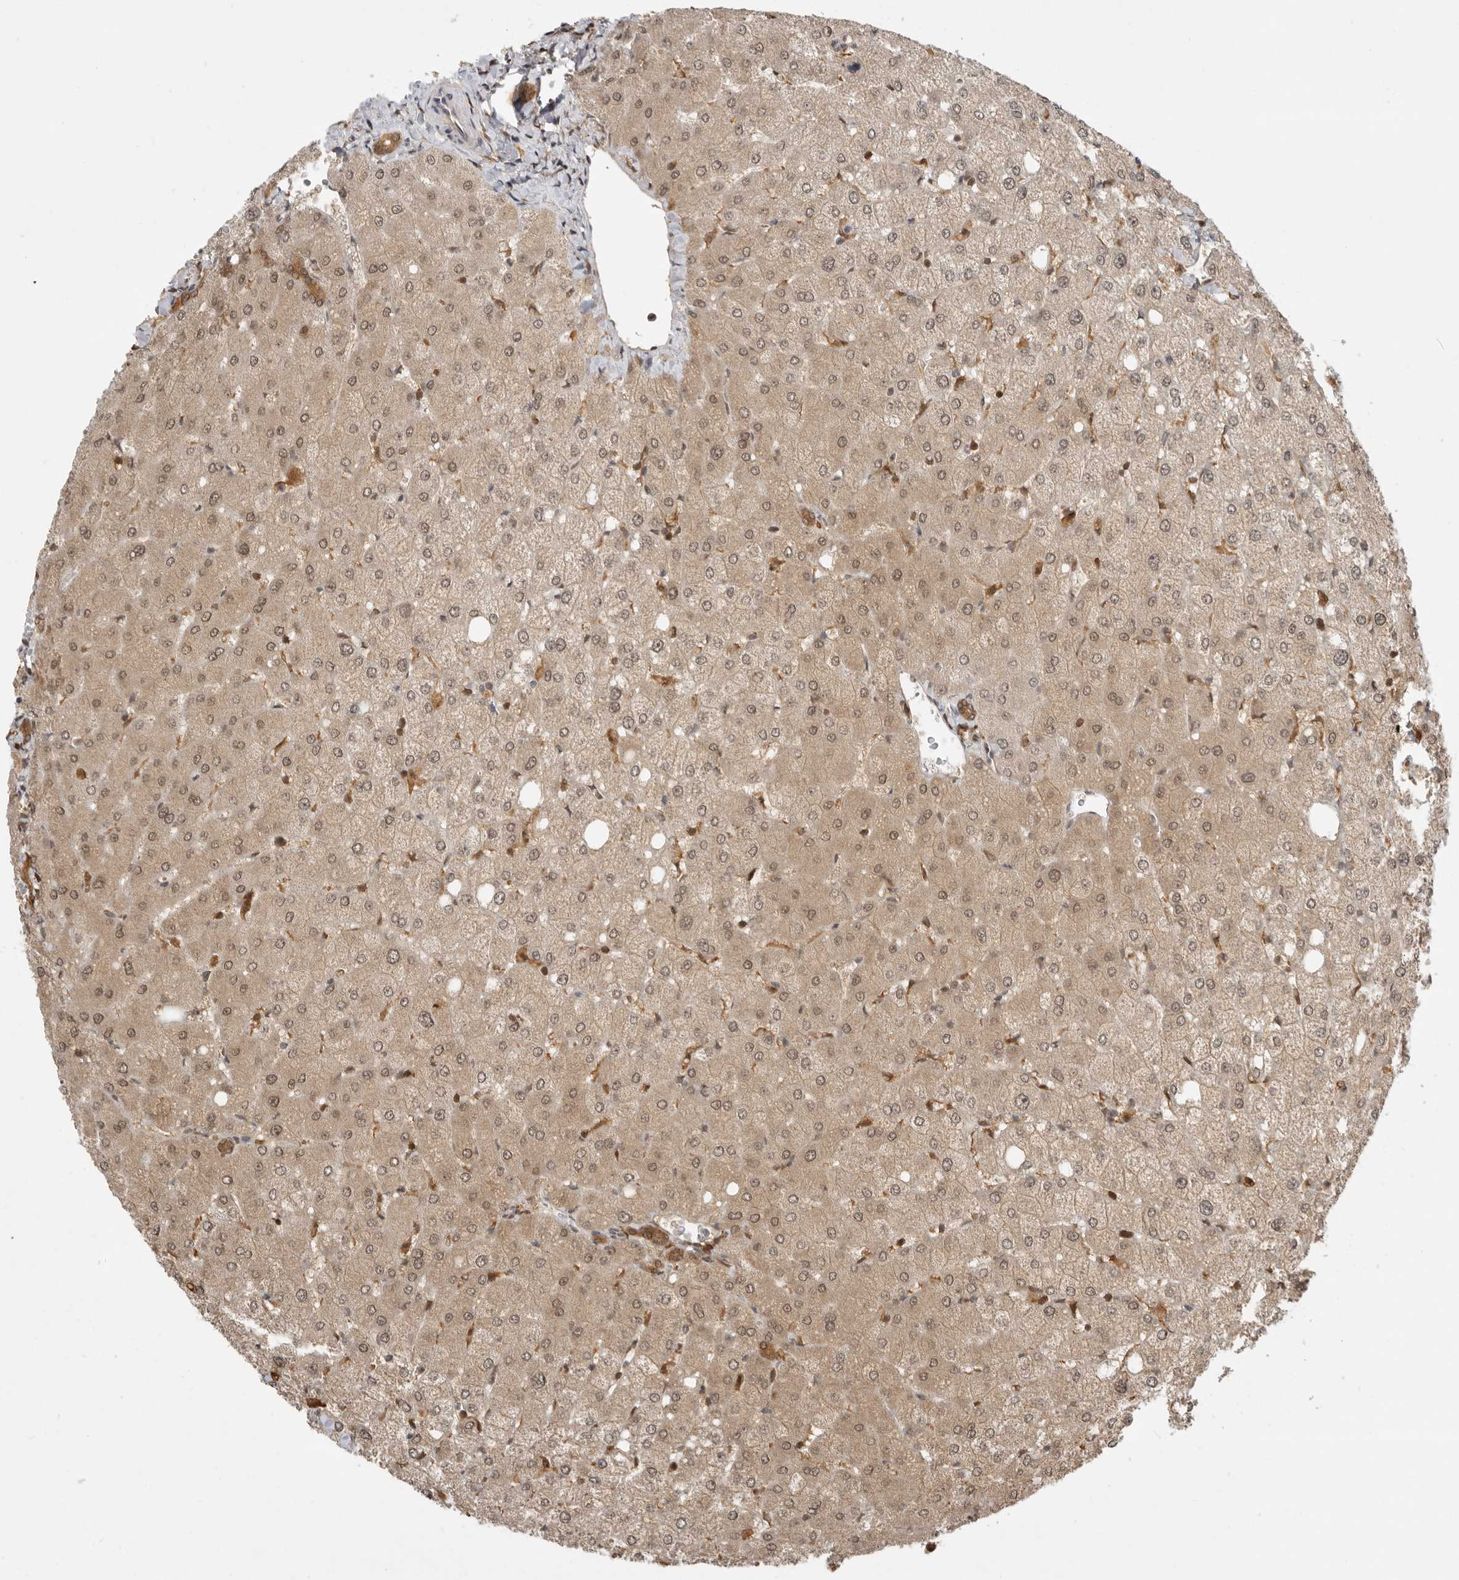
{"staining": {"intensity": "moderate", "quantity": ">75%", "location": "cytoplasmic/membranous,nuclear"}, "tissue": "liver", "cell_type": "Cholangiocytes", "image_type": "normal", "snomed": [{"axis": "morphology", "description": "Normal tissue, NOS"}, {"axis": "topography", "description": "Liver"}], "caption": "Liver stained for a protein (brown) shows moderate cytoplasmic/membranous,nuclear positive expression in about >75% of cholangiocytes.", "gene": "ADPRS", "patient": {"sex": "female", "age": 54}}